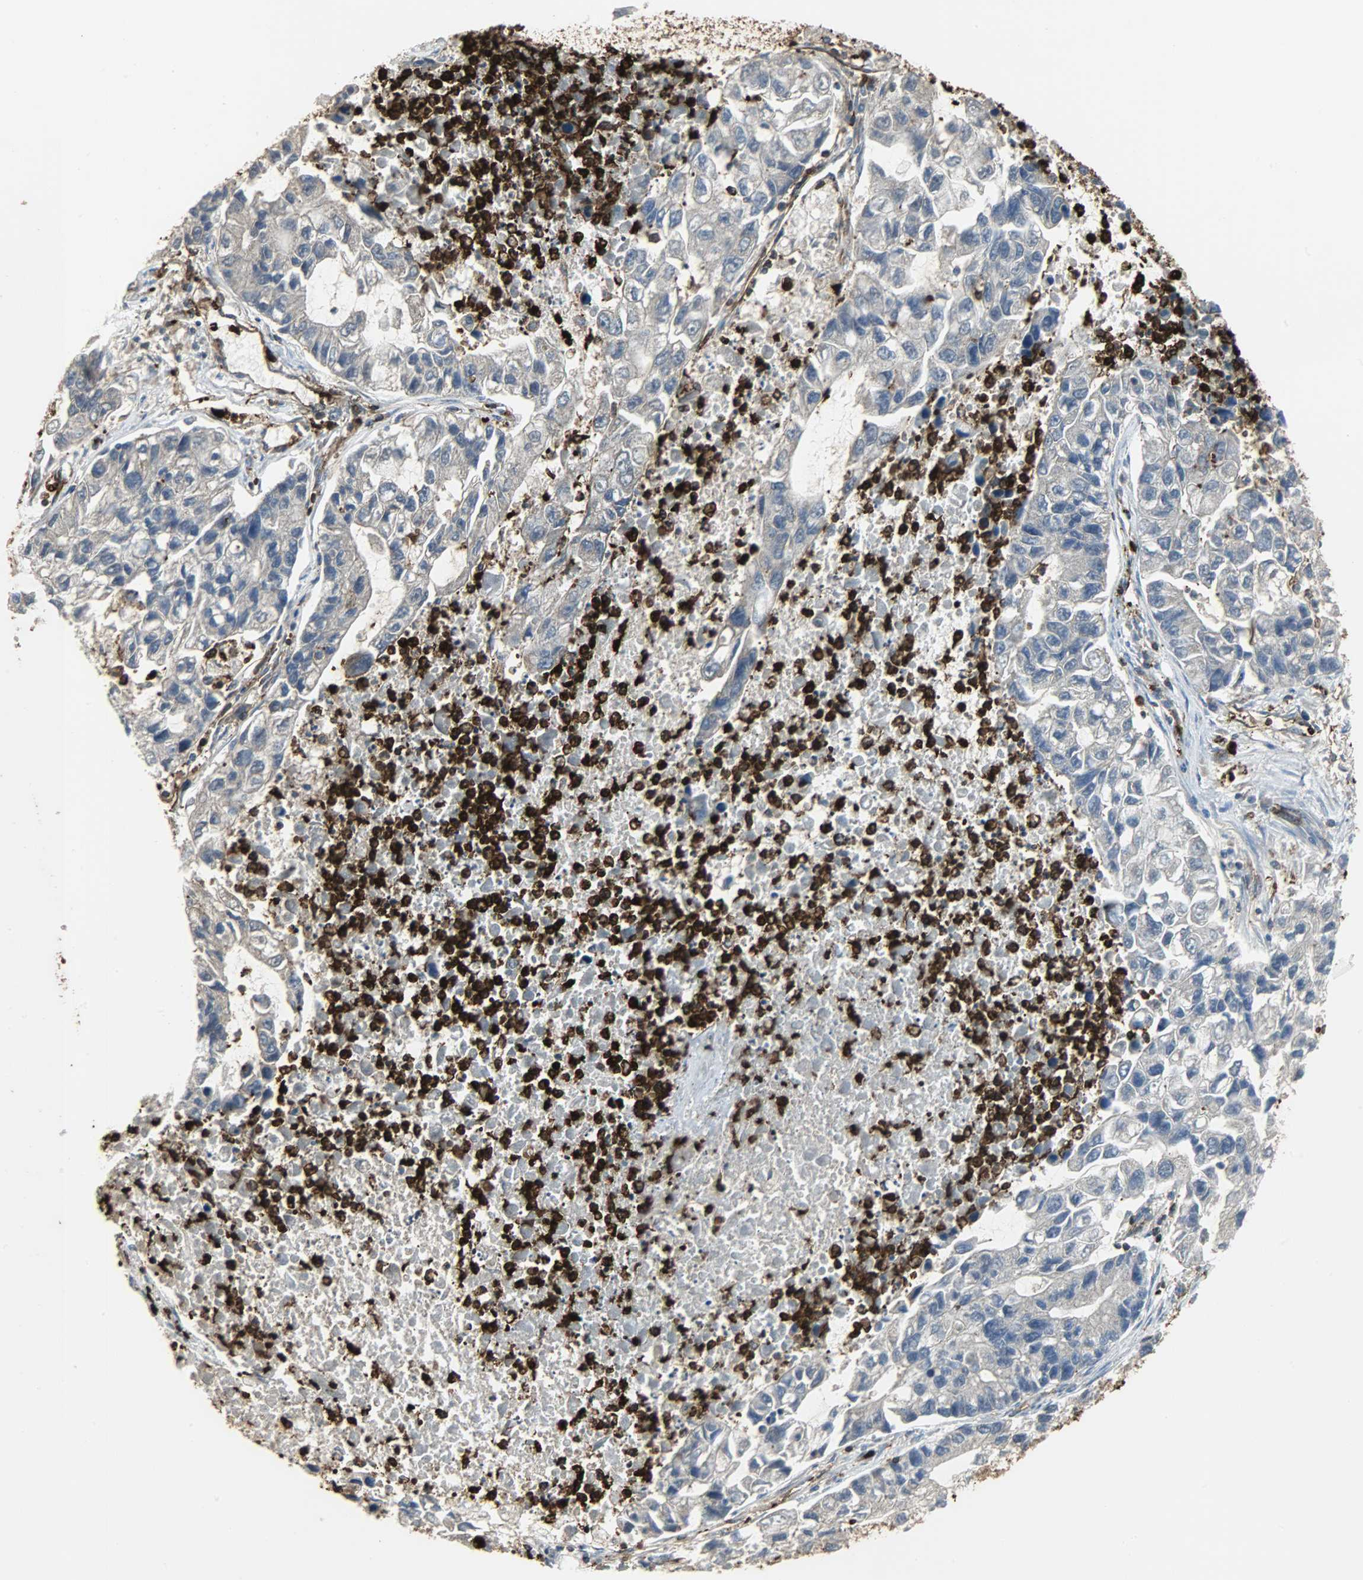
{"staining": {"intensity": "weak", "quantity": "25%-75%", "location": "cytoplasmic/membranous"}, "tissue": "lung cancer", "cell_type": "Tumor cells", "image_type": "cancer", "snomed": [{"axis": "morphology", "description": "Adenocarcinoma, NOS"}, {"axis": "topography", "description": "Lung"}], "caption": "High-magnification brightfield microscopy of adenocarcinoma (lung) stained with DAB (brown) and counterstained with hematoxylin (blue). tumor cells exhibit weak cytoplasmic/membranous expression is appreciated in approximately25%-75% of cells. The protein is shown in brown color, while the nuclei are stained blue.", "gene": "VASP", "patient": {"sex": "female", "age": 51}}